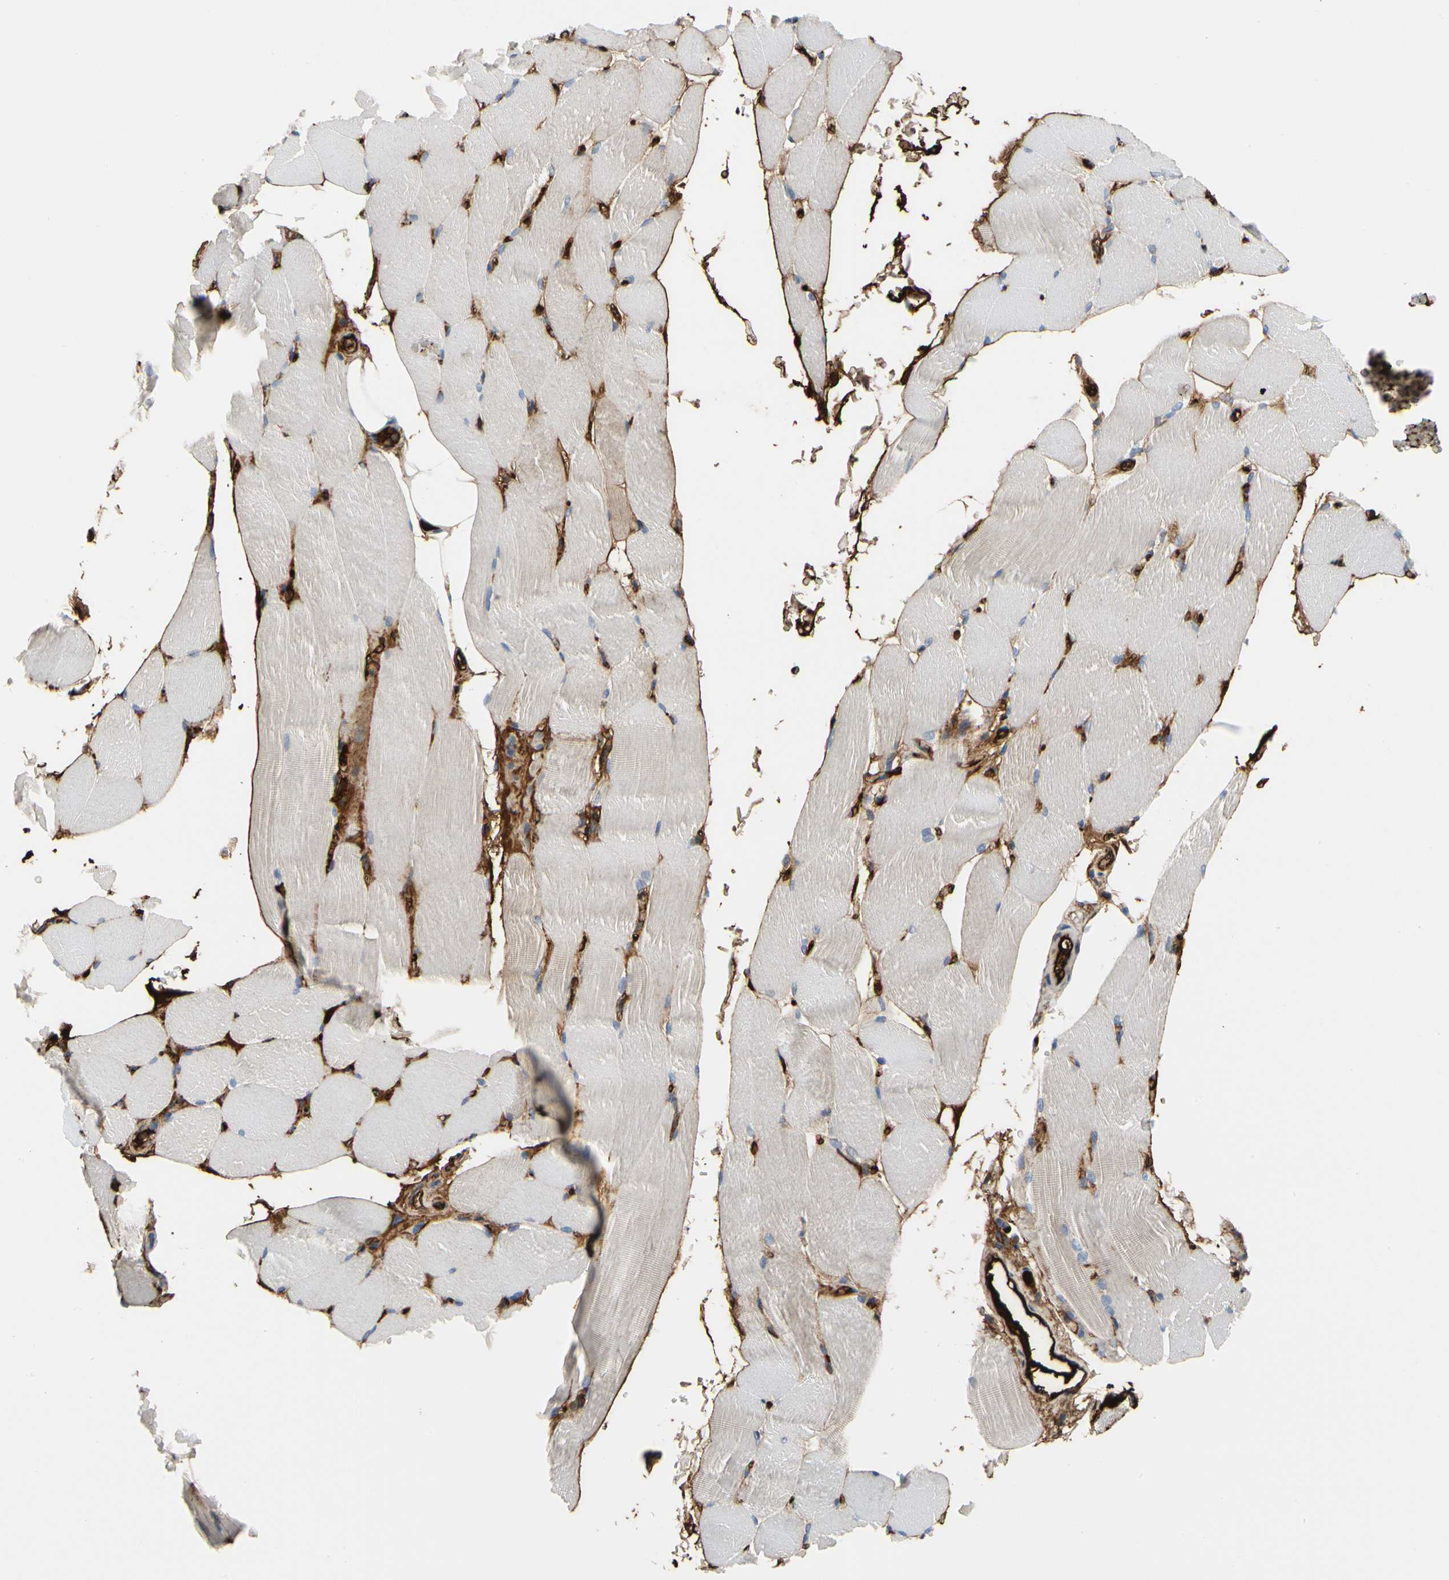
{"staining": {"intensity": "negative", "quantity": "none", "location": "none"}, "tissue": "skeletal muscle", "cell_type": "Myocytes", "image_type": "normal", "snomed": [{"axis": "morphology", "description": "Normal tissue, NOS"}, {"axis": "topography", "description": "Skeletal muscle"}, {"axis": "topography", "description": "Parathyroid gland"}], "caption": "Immunohistochemistry (IHC) of unremarkable human skeletal muscle displays no positivity in myocytes.", "gene": "FGB", "patient": {"sex": "female", "age": 37}}